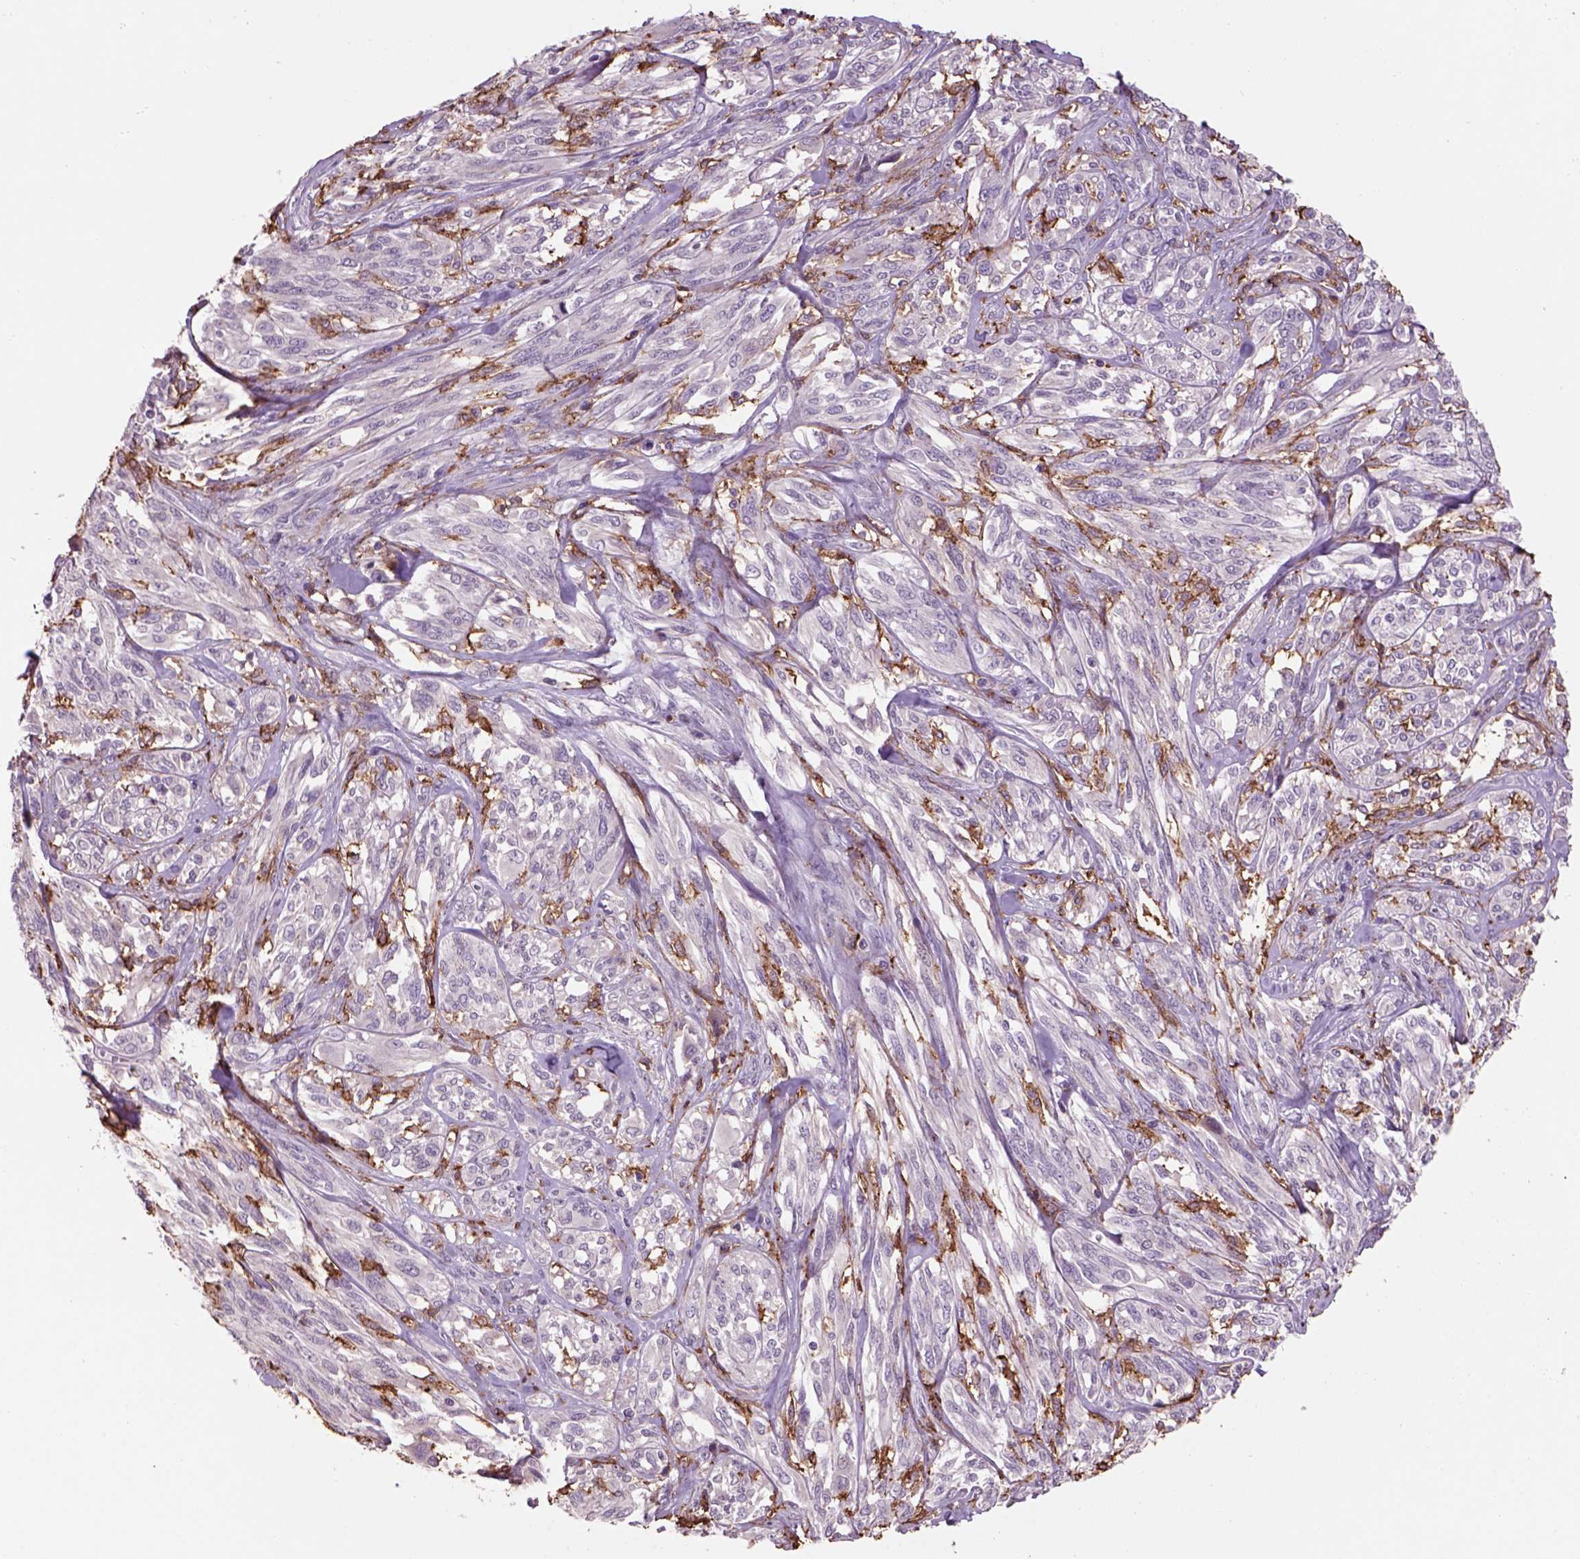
{"staining": {"intensity": "negative", "quantity": "none", "location": "none"}, "tissue": "melanoma", "cell_type": "Tumor cells", "image_type": "cancer", "snomed": [{"axis": "morphology", "description": "Malignant melanoma, NOS"}, {"axis": "topography", "description": "Skin"}], "caption": "Malignant melanoma was stained to show a protein in brown. There is no significant expression in tumor cells. Brightfield microscopy of IHC stained with DAB (3,3'-diaminobenzidine) (brown) and hematoxylin (blue), captured at high magnification.", "gene": "CD14", "patient": {"sex": "female", "age": 91}}